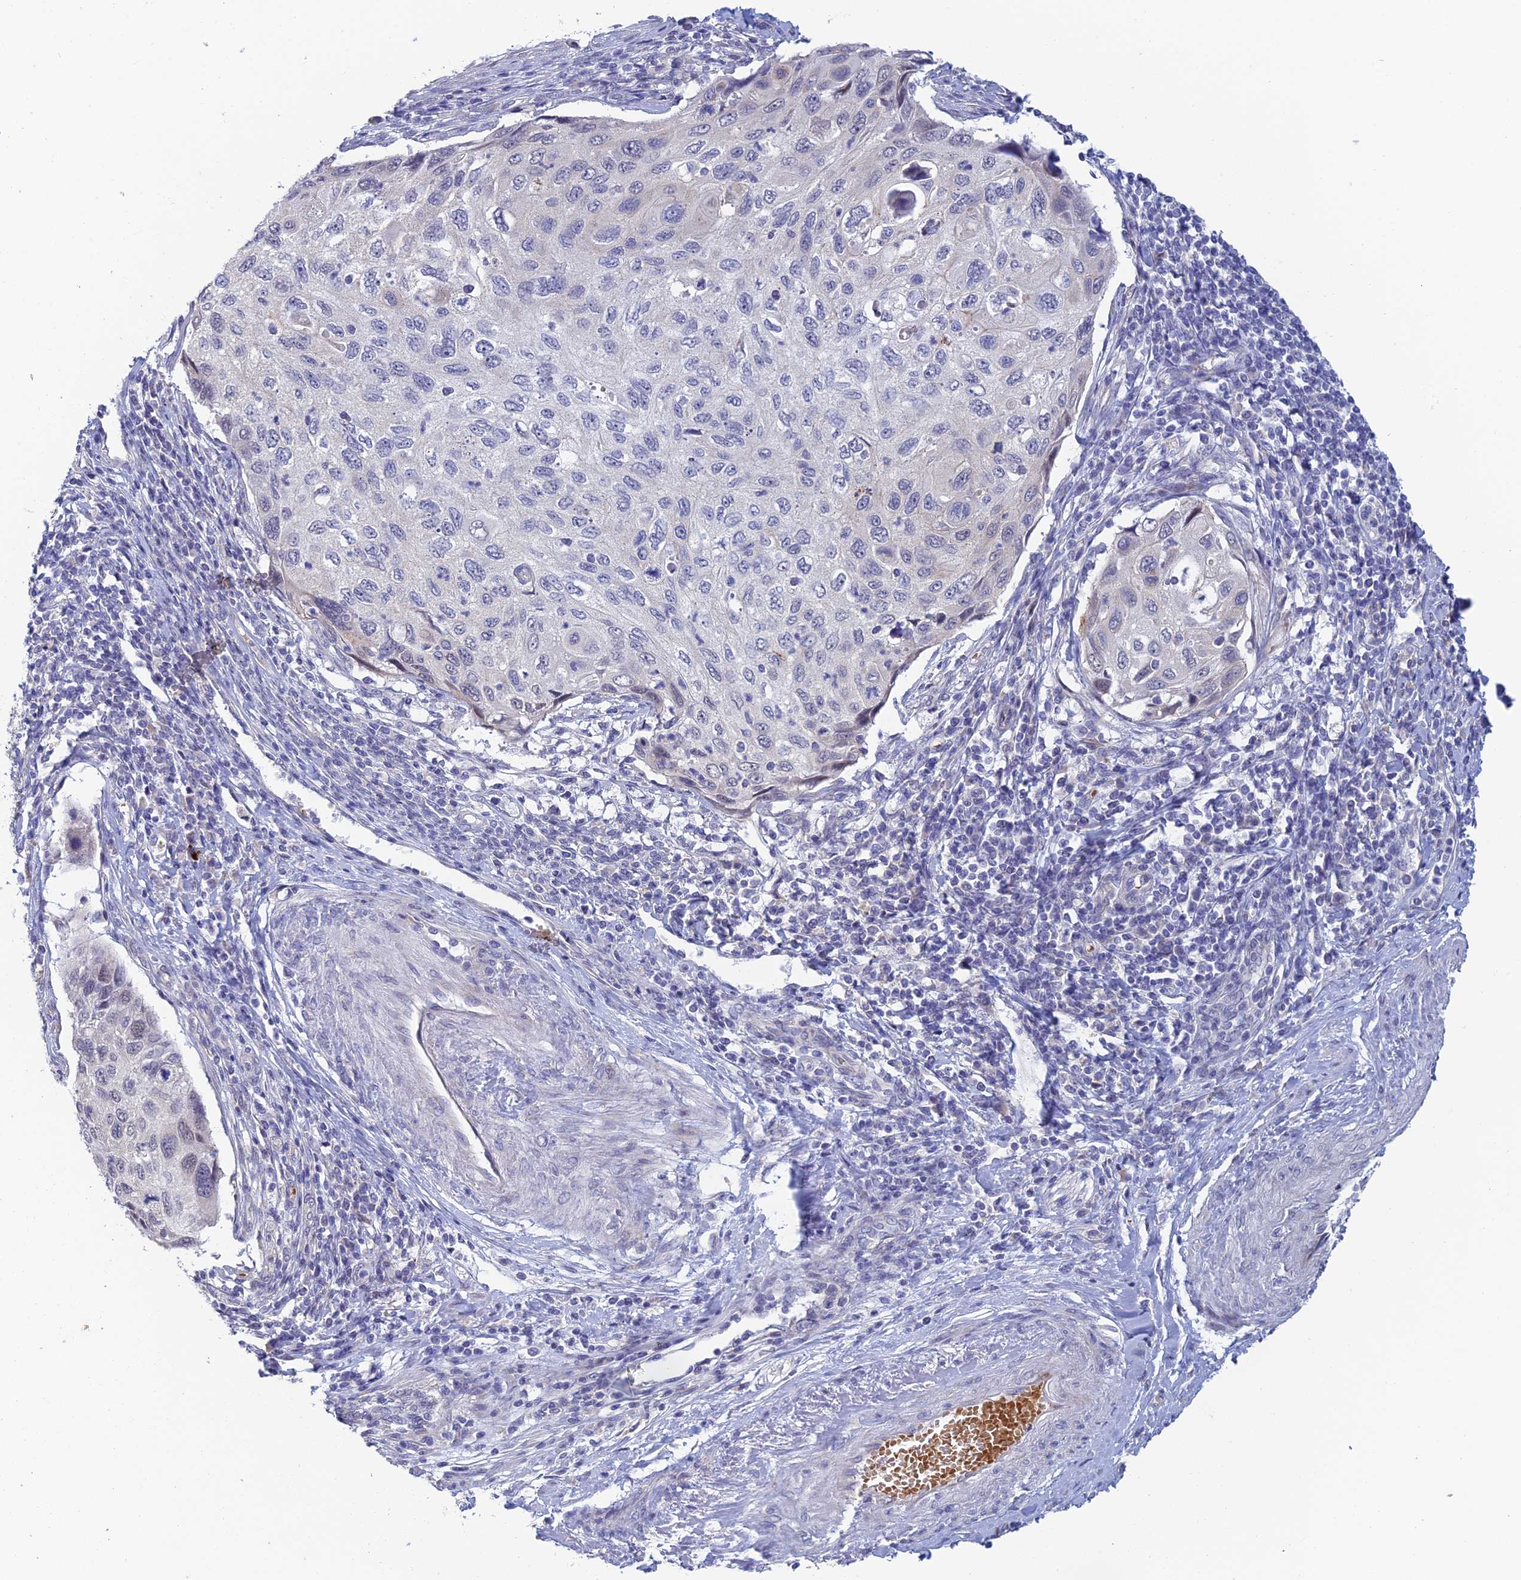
{"staining": {"intensity": "negative", "quantity": "none", "location": "none"}, "tissue": "cervical cancer", "cell_type": "Tumor cells", "image_type": "cancer", "snomed": [{"axis": "morphology", "description": "Squamous cell carcinoma, NOS"}, {"axis": "topography", "description": "Cervix"}], "caption": "The image exhibits no staining of tumor cells in cervical squamous cell carcinoma.", "gene": "GIPC1", "patient": {"sex": "female", "age": 70}}